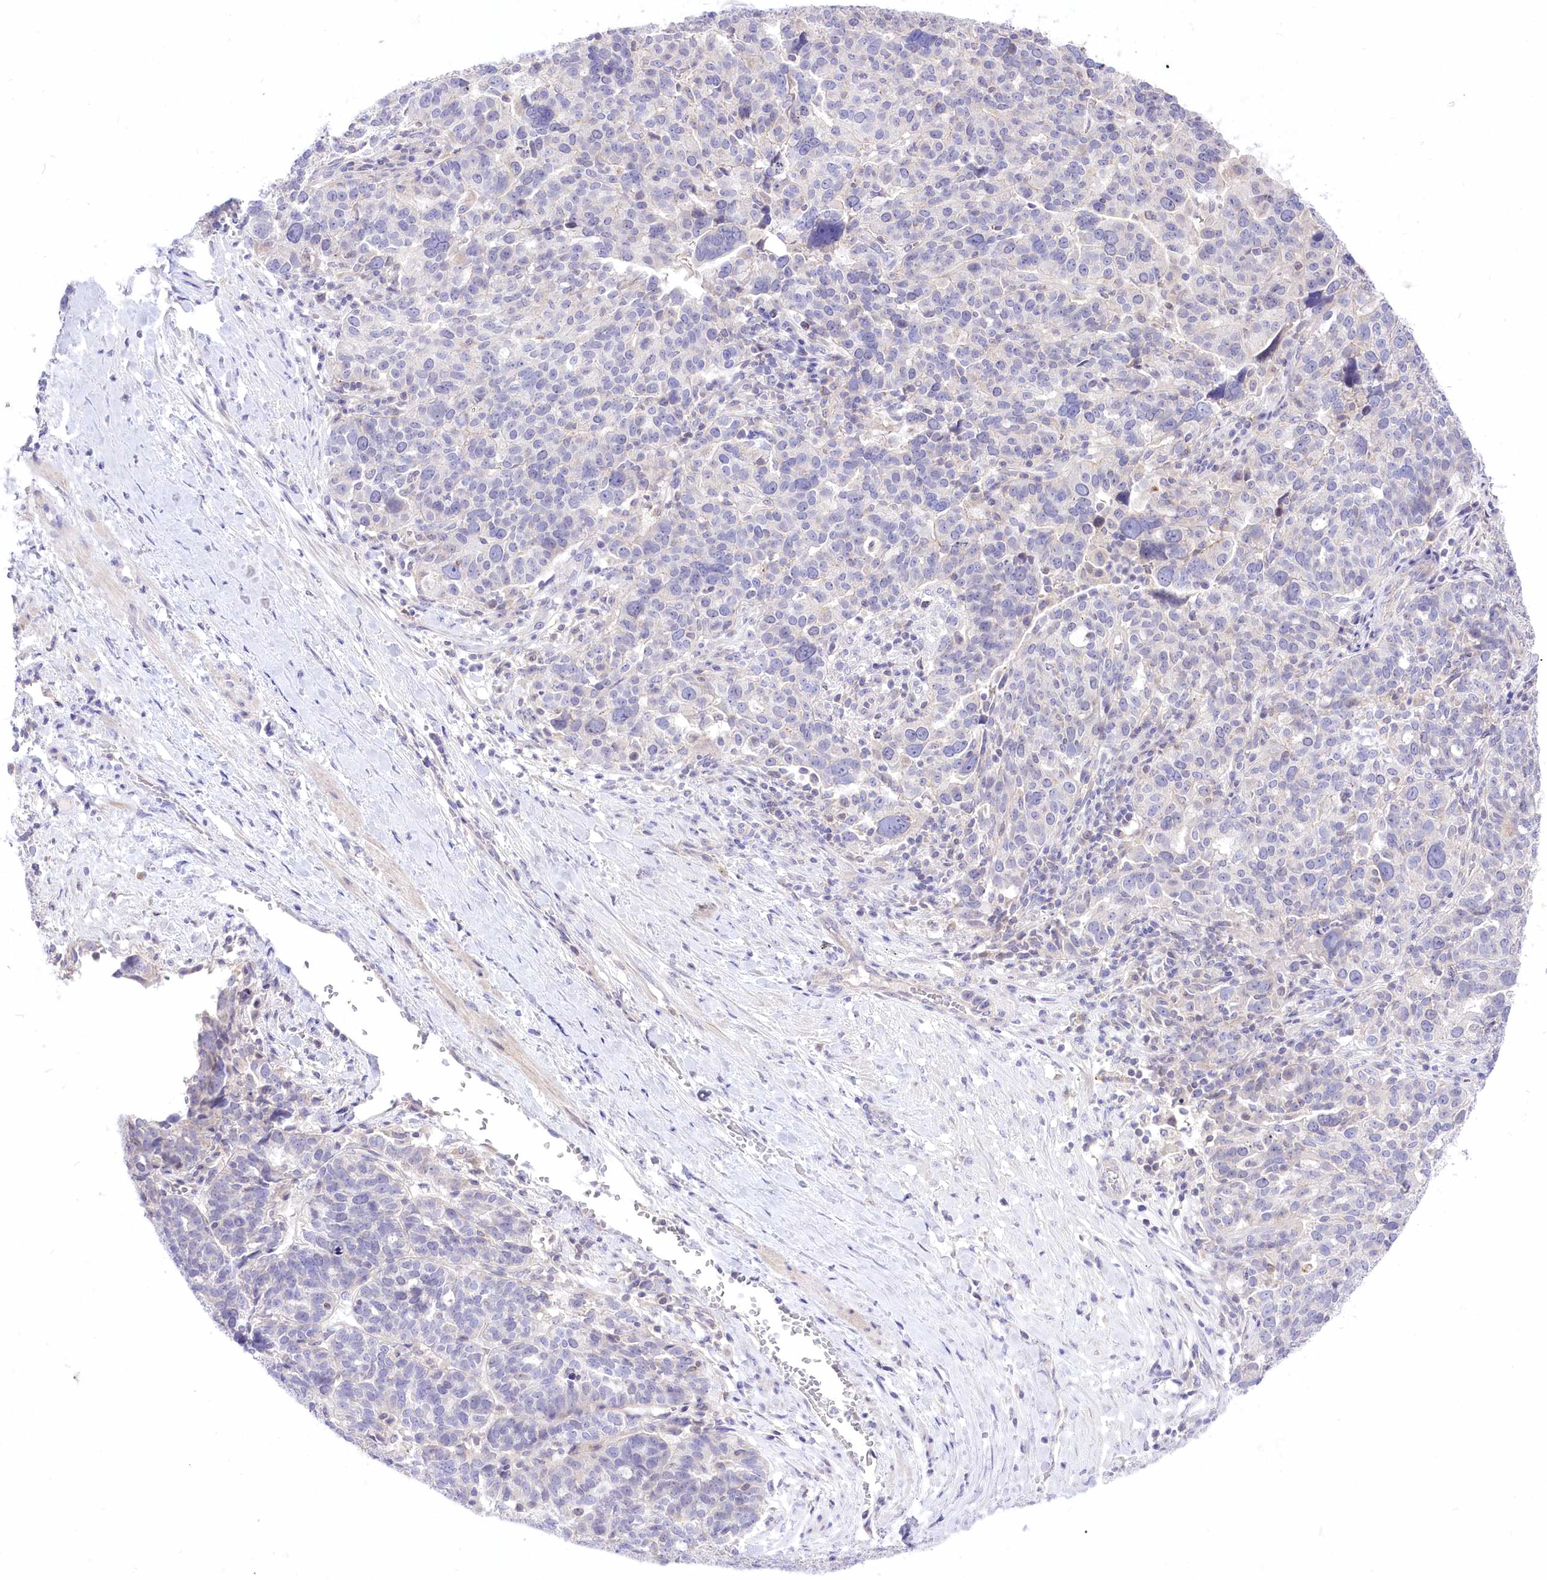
{"staining": {"intensity": "negative", "quantity": "none", "location": "none"}, "tissue": "ovarian cancer", "cell_type": "Tumor cells", "image_type": "cancer", "snomed": [{"axis": "morphology", "description": "Cystadenocarcinoma, serous, NOS"}, {"axis": "topography", "description": "Ovary"}], "caption": "A micrograph of ovarian cancer (serous cystadenocarcinoma) stained for a protein displays no brown staining in tumor cells.", "gene": "HELT", "patient": {"sex": "female", "age": 59}}